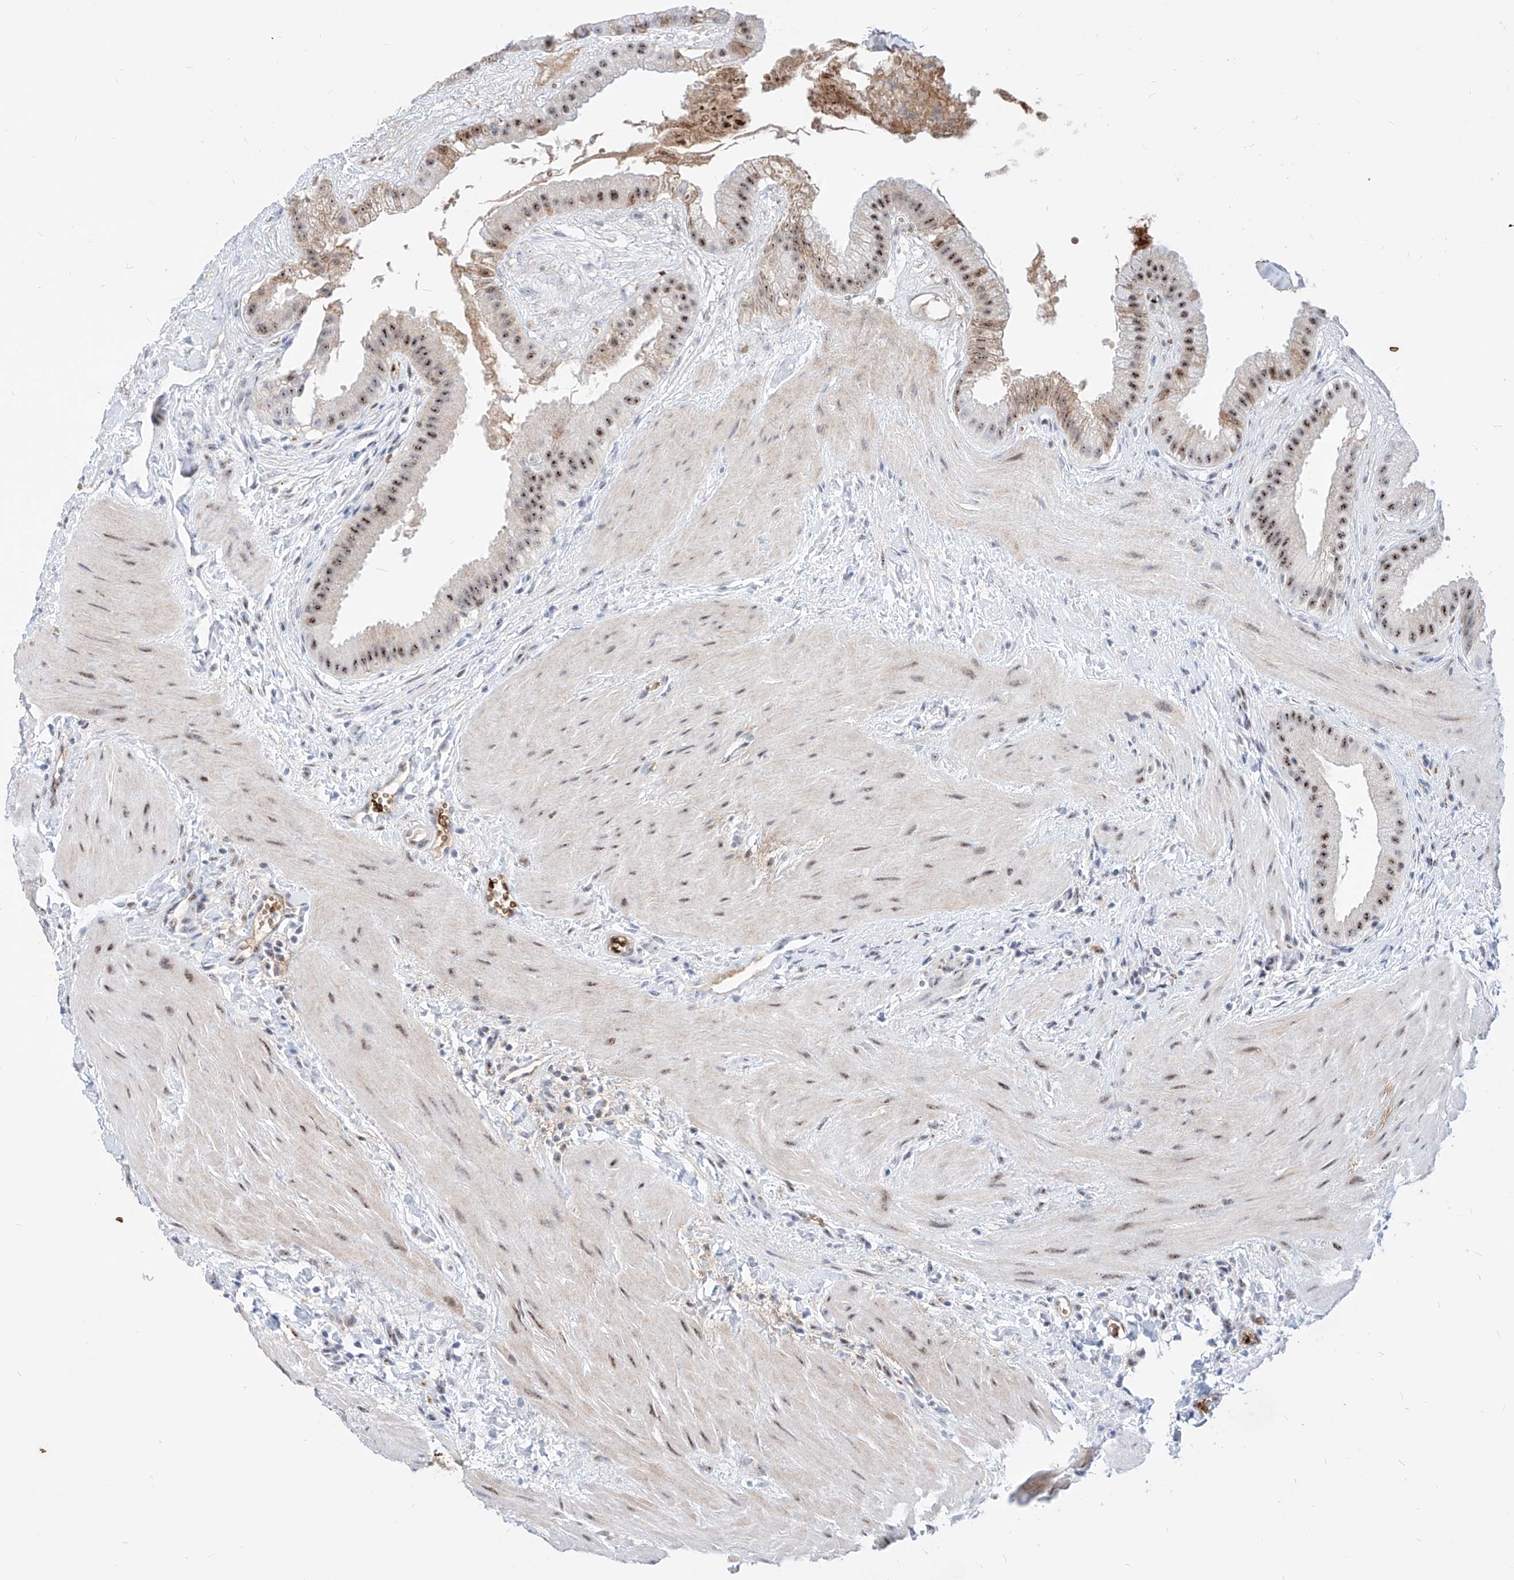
{"staining": {"intensity": "moderate", "quantity": ">75%", "location": "nuclear"}, "tissue": "gallbladder", "cell_type": "Glandular cells", "image_type": "normal", "snomed": [{"axis": "morphology", "description": "Normal tissue, NOS"}, {"axis": "topography", "description": "Gallbladder"}], "caption": "Protein staining exhibits moderate nuclear staining in approximately >75% of glandular cells in unremarkable gallbladder.", "gene": "ZFP42", "patient": {"sex": "male", "age": 55}}